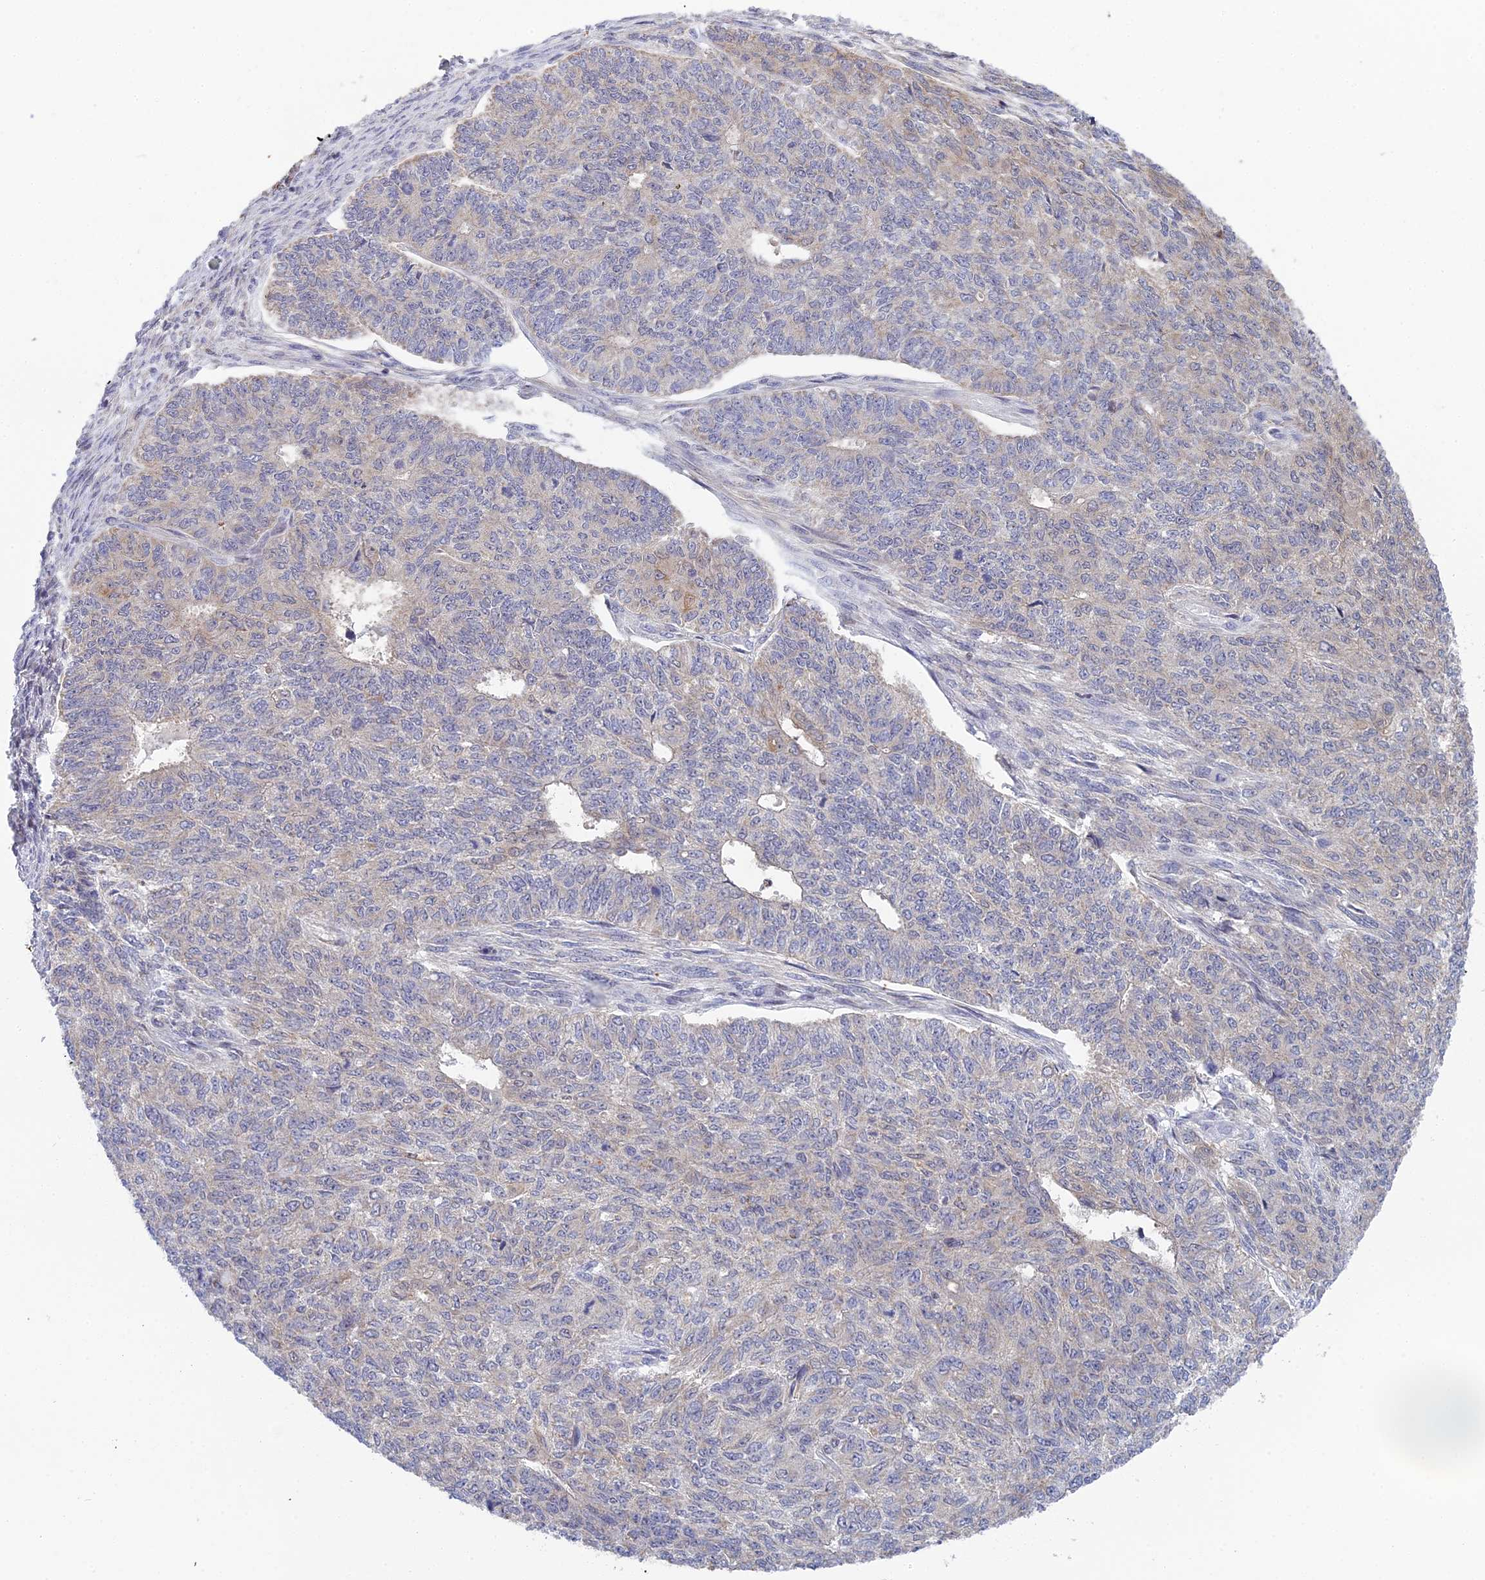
{"staining": {"intensity": "weak", "quantity": "<25%", "location": "cytoplasmic/membranous"}, "tissue": "endometrial cancer", "cell_type": "Tumor cells", "image_type": "cancer", "snomed": [{"axis": "morphology", "description": "Adenocarcinoma, NOS"}, {"axis": "topography", "description": "Endometrium"}], "caption": "Human endometrial cancer (adenocarcinoma) stained for a protein using IHC demonstrates no positivity in tumor cells.", "gene": "ELOA2", "patient": {"sex": "female", "age": 32}}